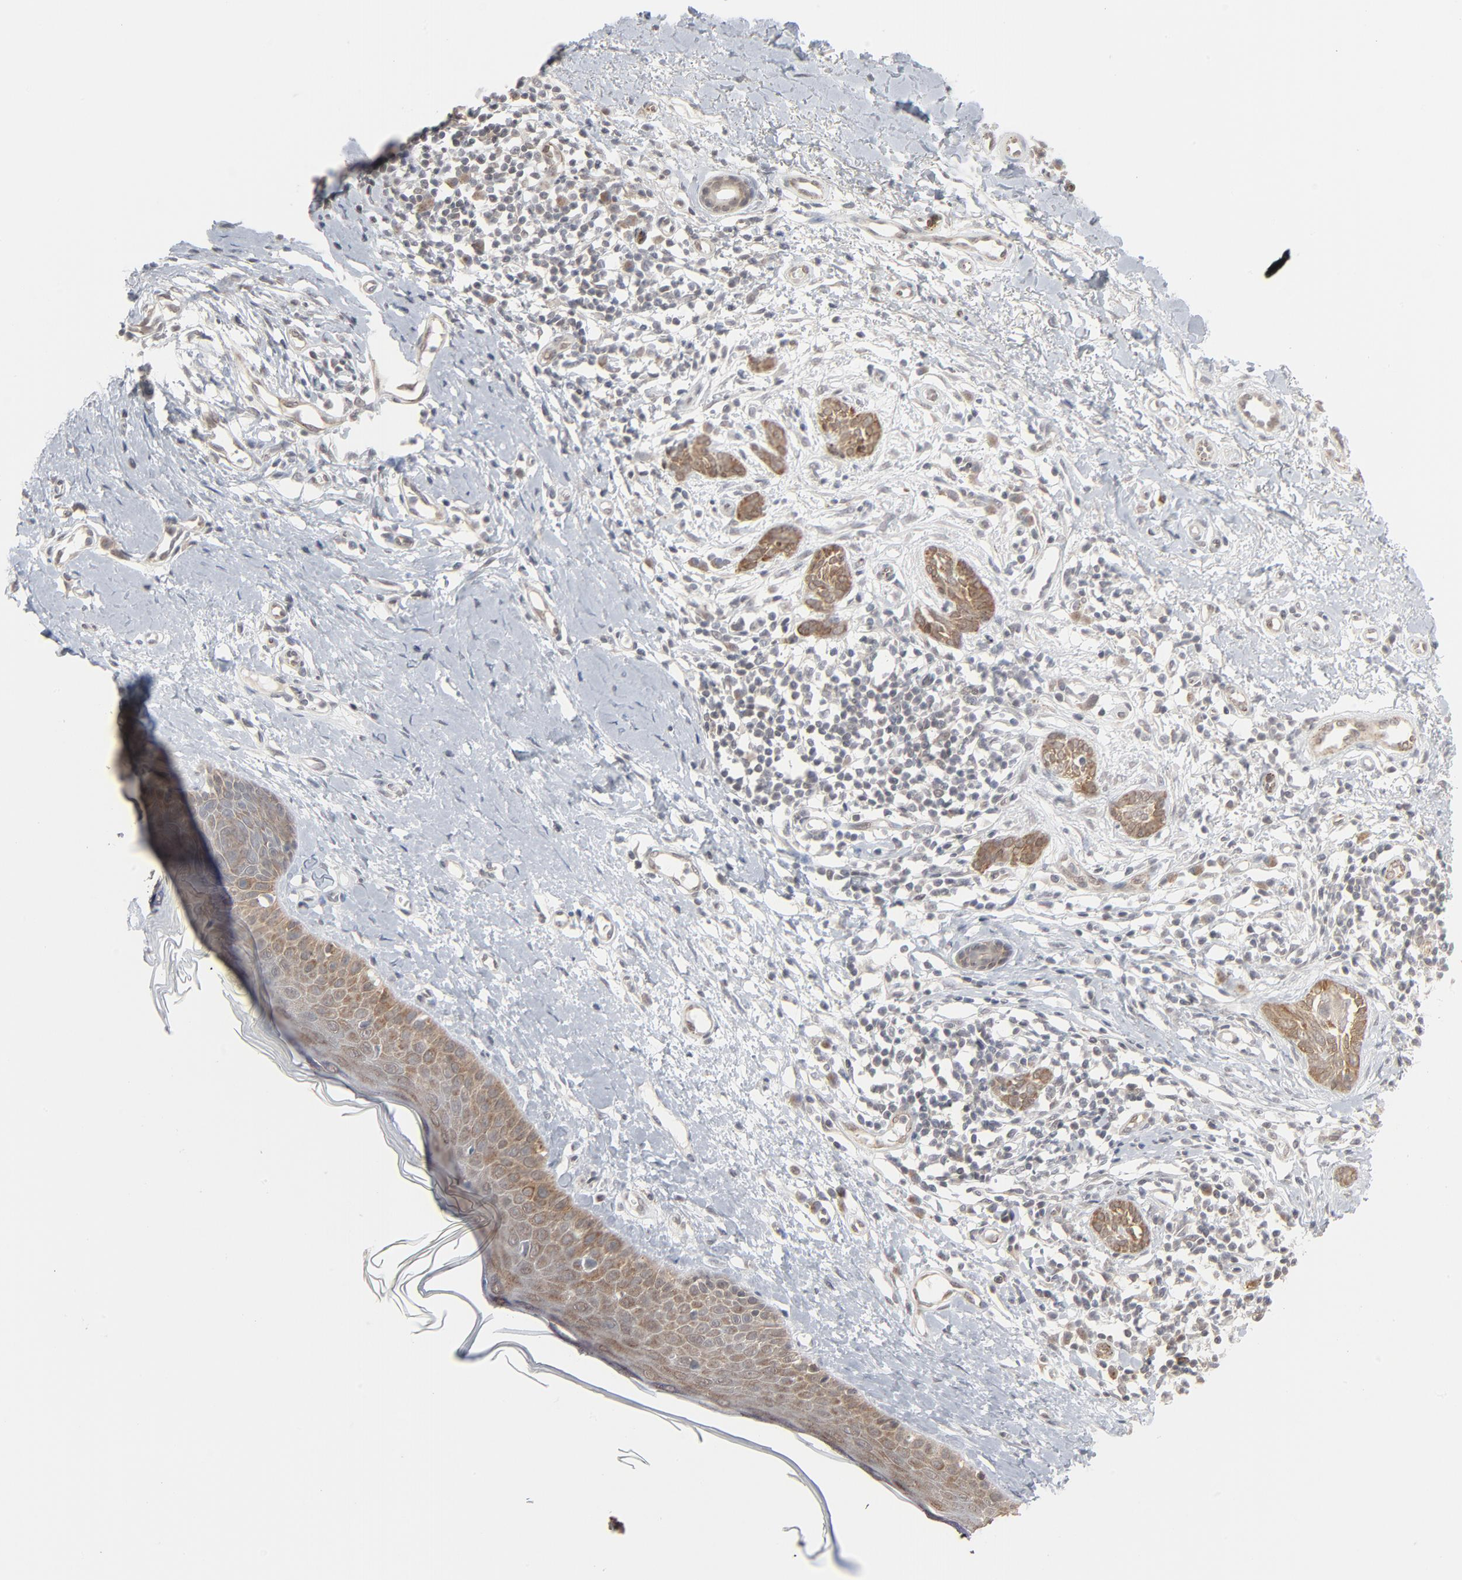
{"staining": {"intensity": "moderate", "quantity": ">75%", "location": "cytoplasmic/membranous"}, "tissue": "skin cancer", "cell_type": "Tumor cells", "image_type": "cancer", "snomed": [{"axis": "morphology", "description": "Normal tissue, NOS"}, {"axis": "morphology", "description": "Basal cell carcinoma"}, {"axis": "topography", "description": "Skin"}], "caption": "This image reveals immunohistochemistry staining of basal cell carcinoma (skin), with medium moderate cytoplasmic/membranous expression in approximately >75% of tumor cells.", "gene": "ITPR3", "patient": {"sex": "male", "age": 71}}